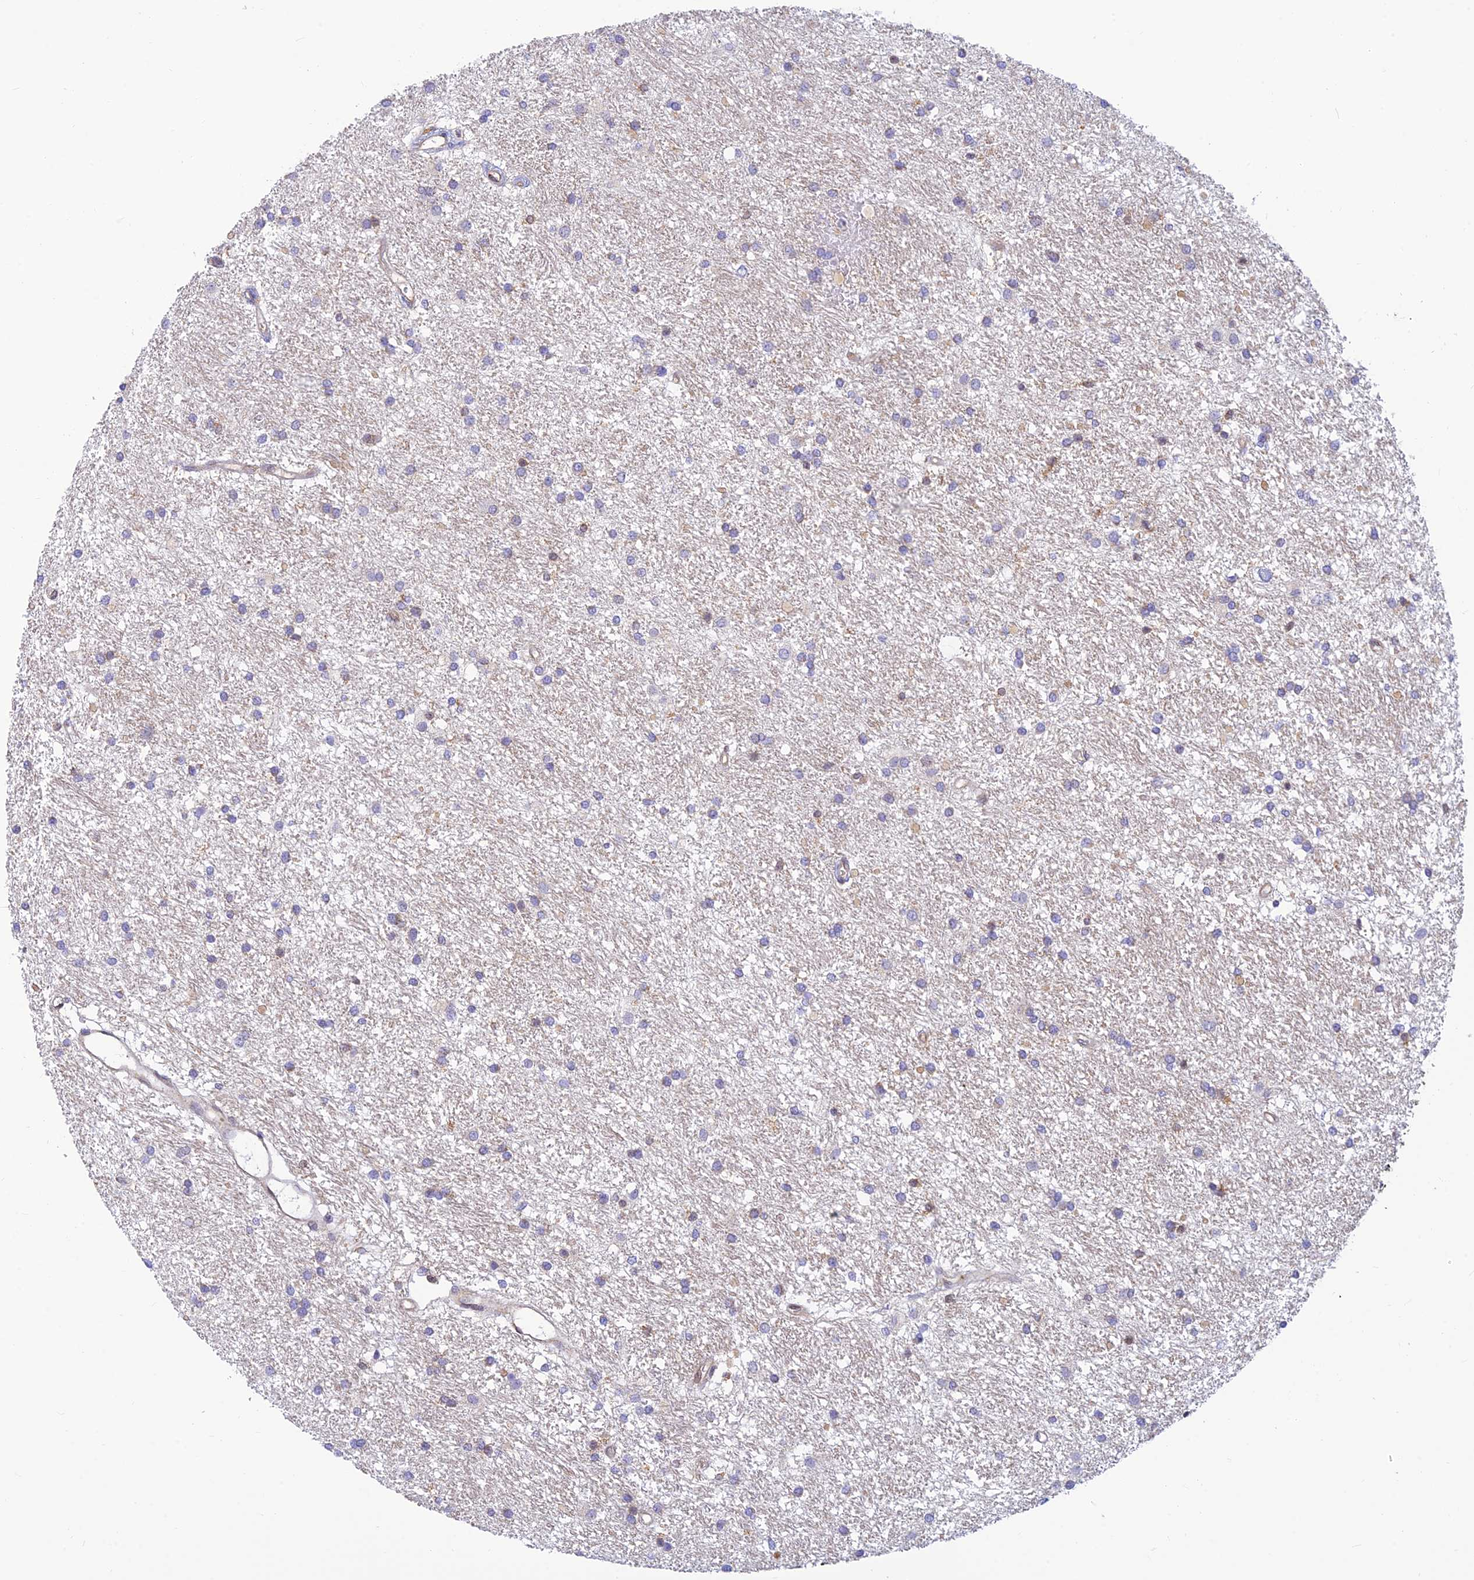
{"staining": {"intensity": "negative", "quantity": "none", "location": "none"}, "tissue": "glioma", "cell_type": "Tumor cells", "image_type": "cancer", "snomed": [{"axis": "morphology", "description": "Glioma, malignant, High grade"}, {"axis": "topography", "description": "Brain"}], "caption": "DAB (3,3'-diaminobenzidine) immunohistochemical staining of human glioma shows no significant staining in tumor cells. (Stains: DAB (3,3'-diaminobenzidine) immunohistochemistry with hematoxylin counter stain, Microscopy: brightfield microscopy at high magnification).", "gene": "LYSMD2", "patient": {"sex": "male", "age": 77}}